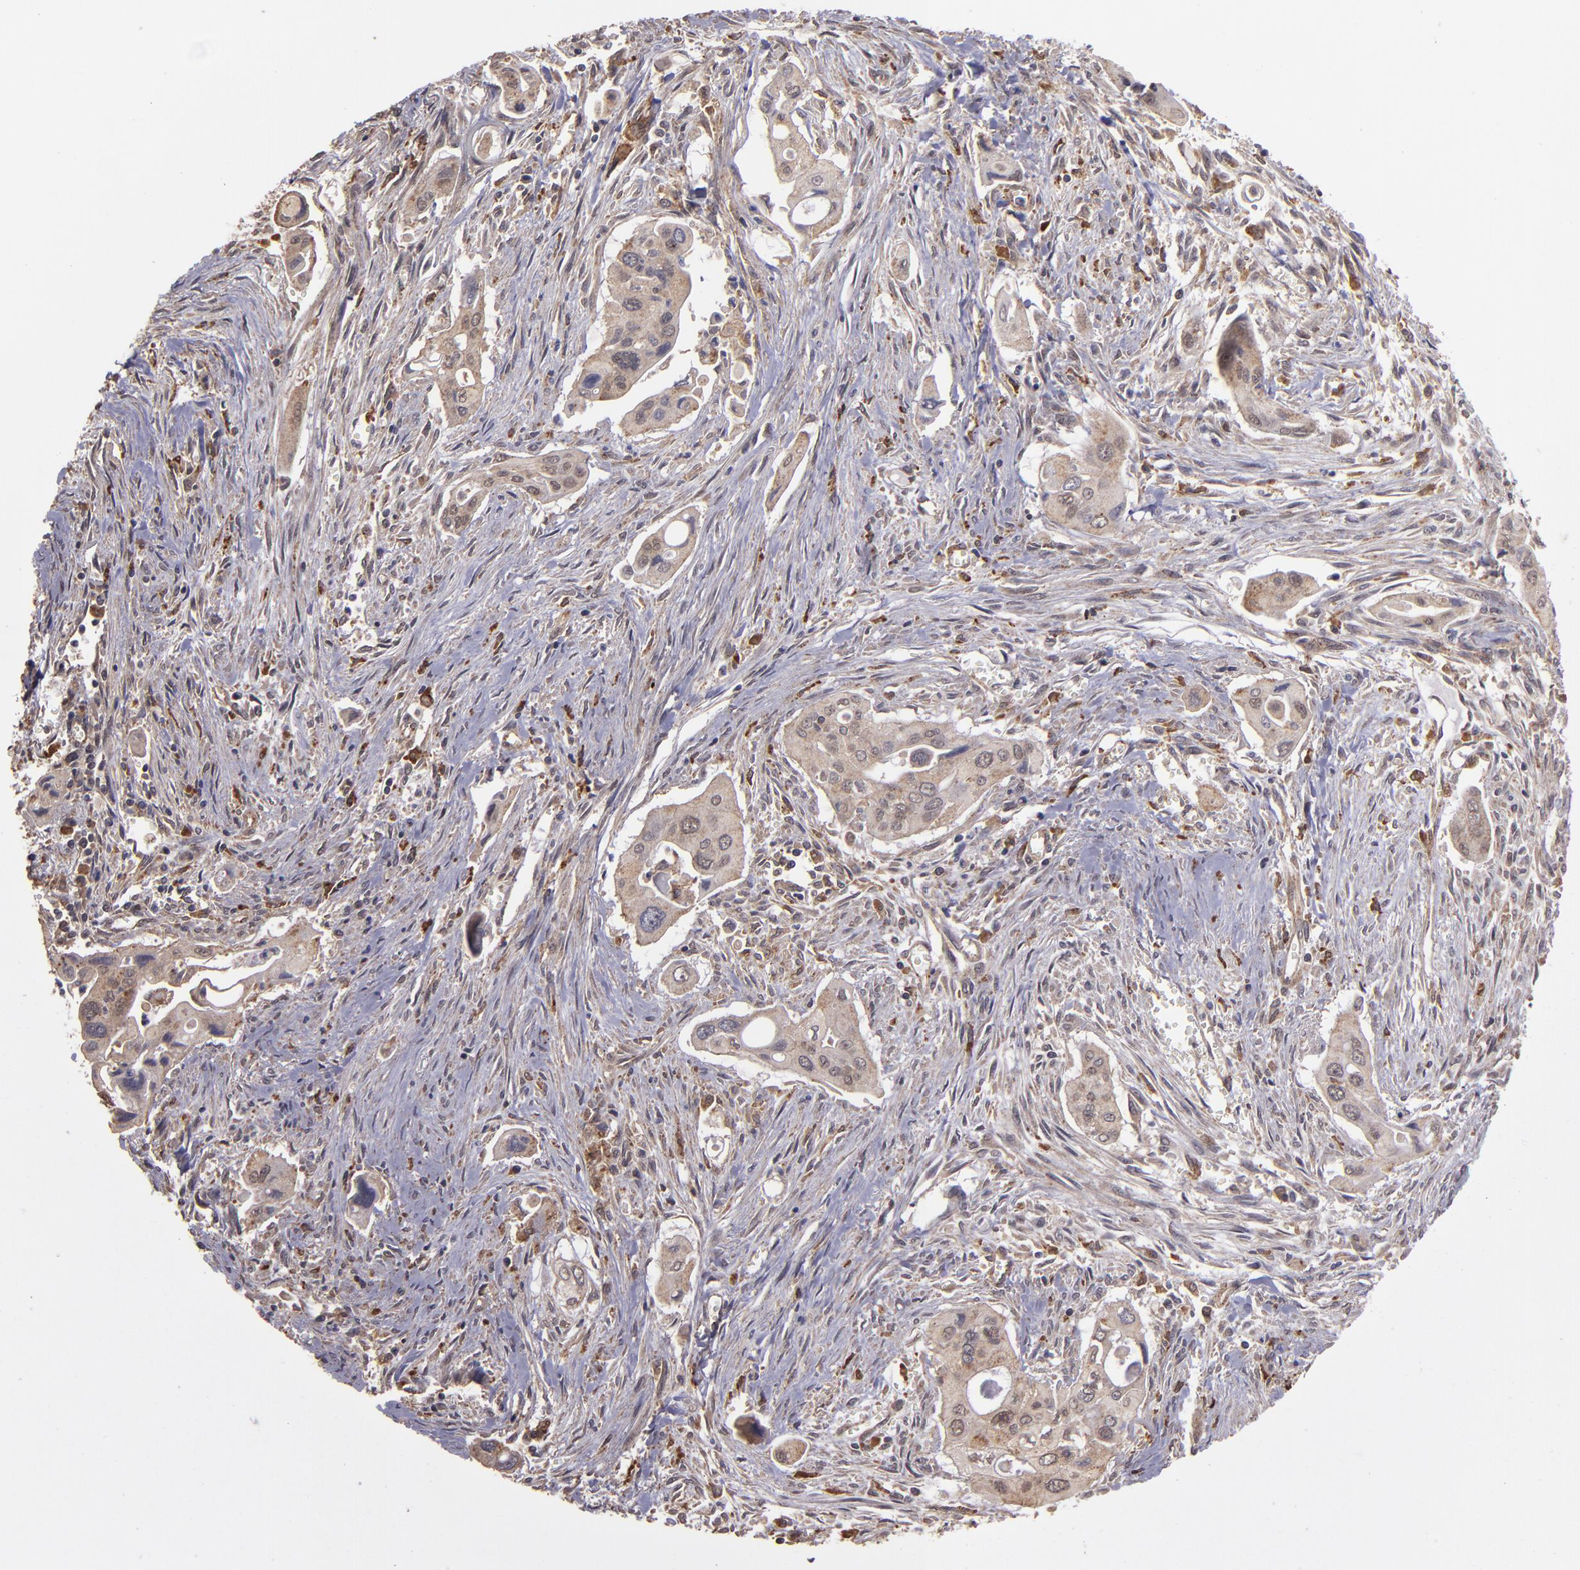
{"staining": {"intensity": "weak", "quantity": "25%-75%", "location": "cytoplasmic/membranous,nuclear"}, "tissue": "pancreatic cancer", "cell_type": "Tumor cells", "image_type": "cancer", "snomed": [{"axis": "morphology", "description": "Adenocarcinoma, NOS"}, {"axis": "topography", "description": "Pancreas"}], "caption": "Tumor cells show weak cytoplasmic/membranous and nuclear staining in approximately 25%-75% of cells in pancreatic adenocarcinoma.", "gene": "SIPA1L1", "patient": {"sex": "male", "age": 77}}